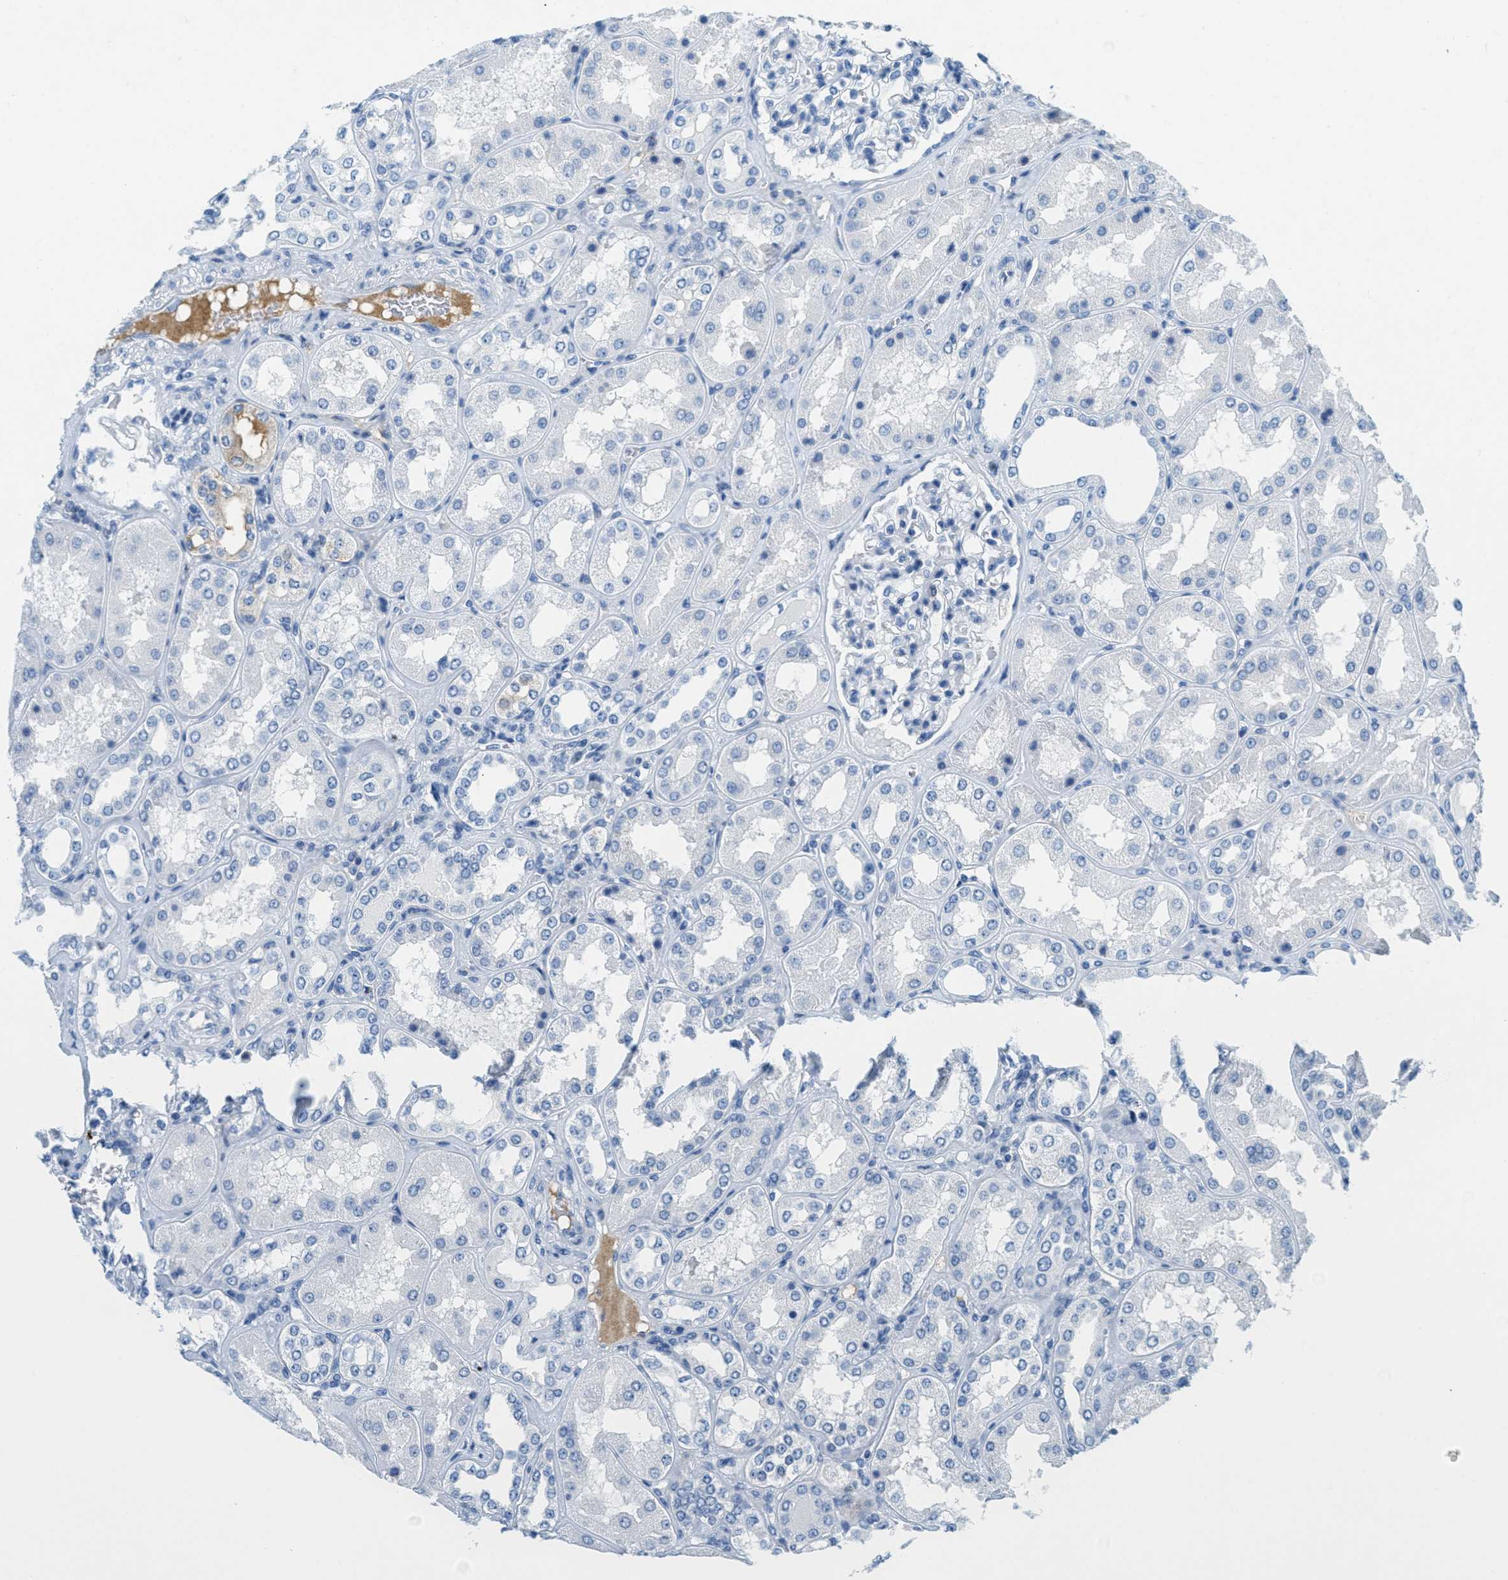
{"staining": {"intensity": "negative", "quantity": "none", "location": "none"}, "tissue": "kidney", "cell_type": "Cells in glomeruli", "image_type": "normal", "snomed": [{"axis": "morphology", "description": "Normal tissue, NOS"}, {"axis": "topography", "description": "Kidney"}], "caption": "IHC of normal human kidney demonstrates no staining in cells in glomeruli.", "gene": "A2M", "patient": {"sex": "female", "age": 56}}